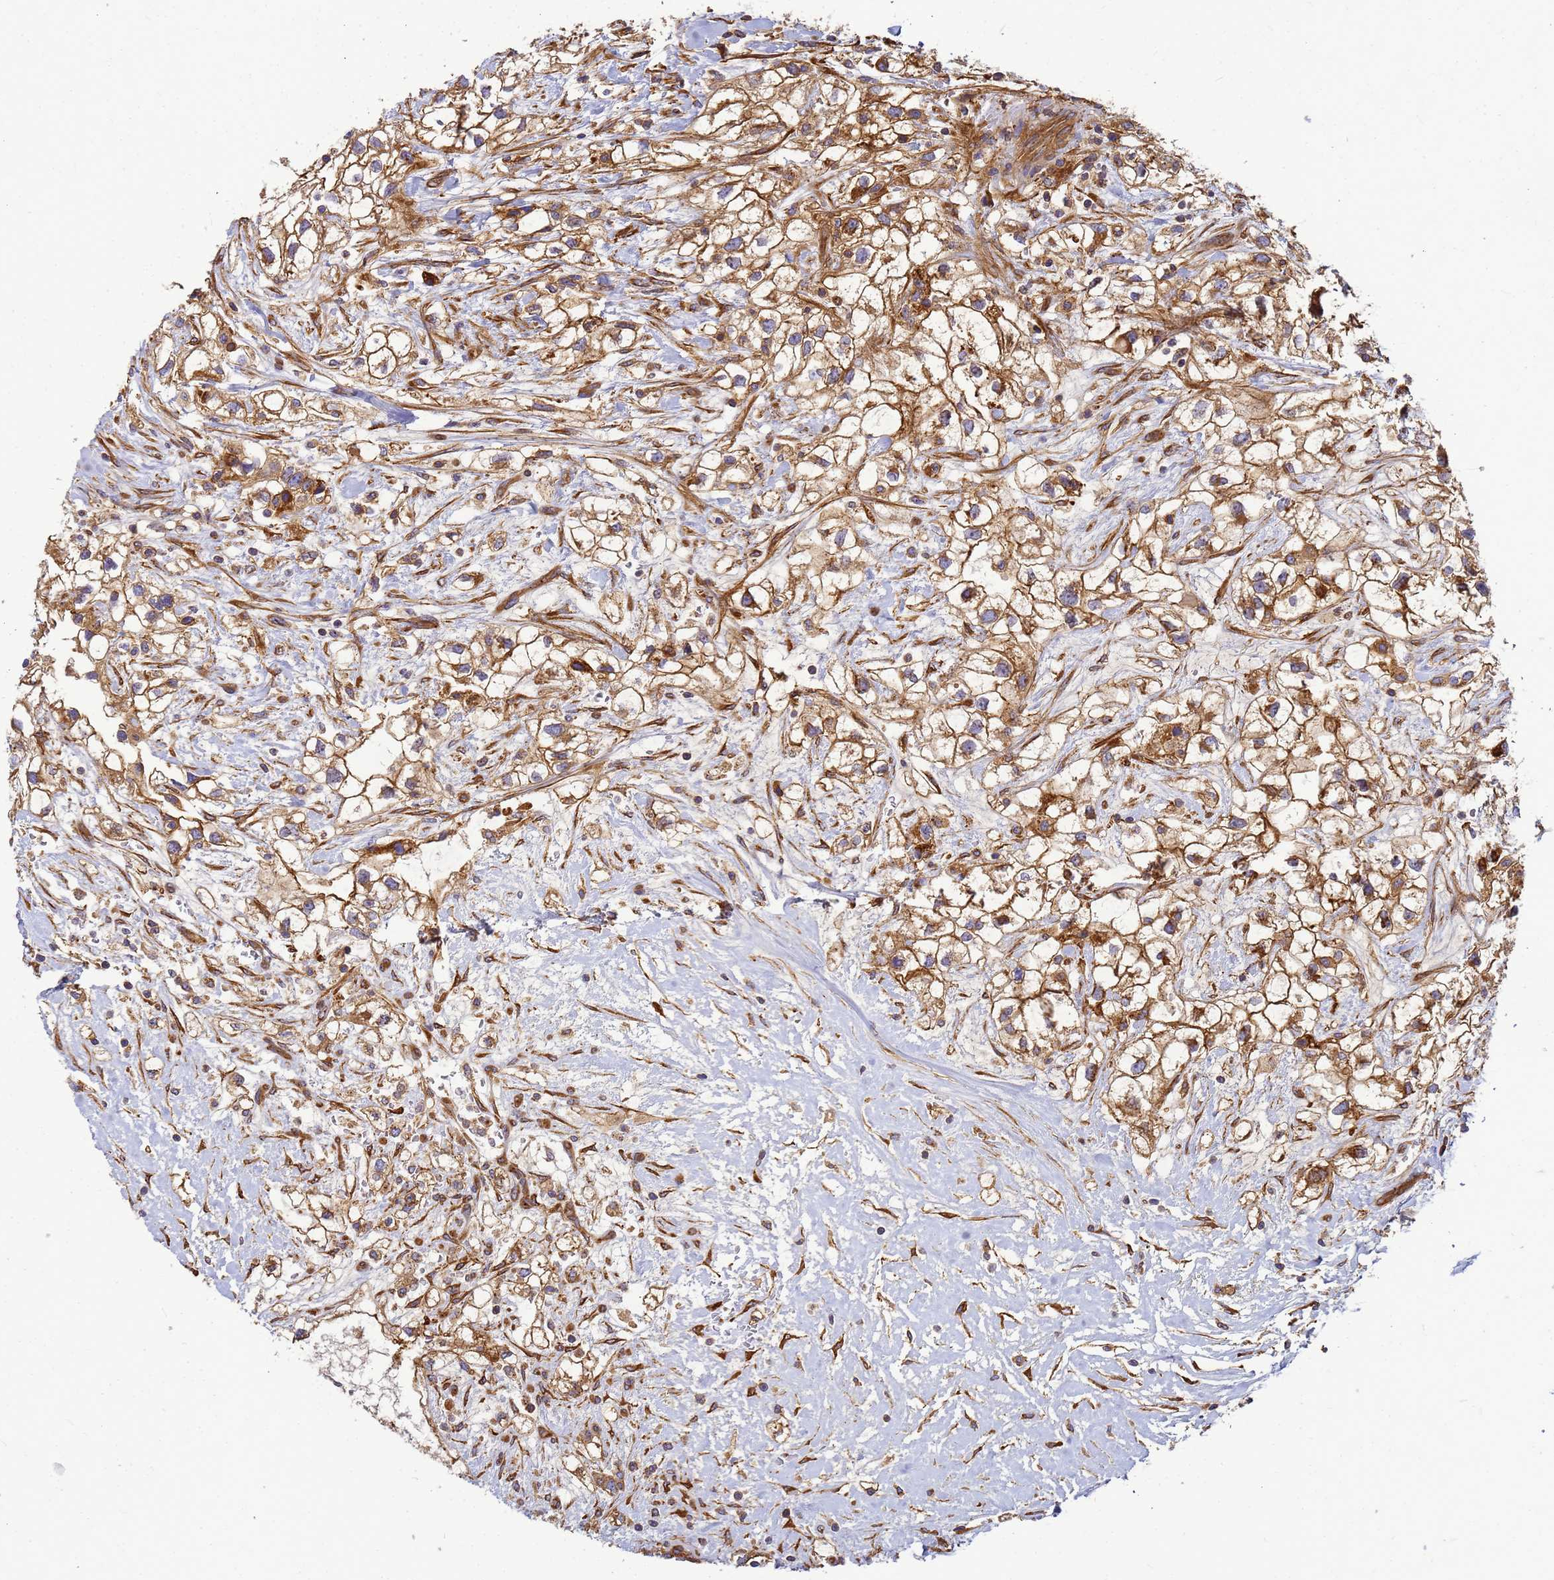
{"staining": {"intensity": "moderate", "quantity": ">75%", "location": "cytoplasmic/membranous"}, "tissue": "renal cancer", "cell_type": "Tumor cells", "image_type": "cancer", "snomed": [{"axis": "morphology", "description": "Adenocarcinoma, NOS"}, {"axis": "topography", "description": "Kidney"}], "caption": "Adenocarcinoma (renal) tissue reveals moderate cytoplasmic/membranous positivity in approximately >75% of tumor cells, visualized by immunohistochemistry.", "gene": "C2CD5", "patient": {"sex": "male", "age": 59}}